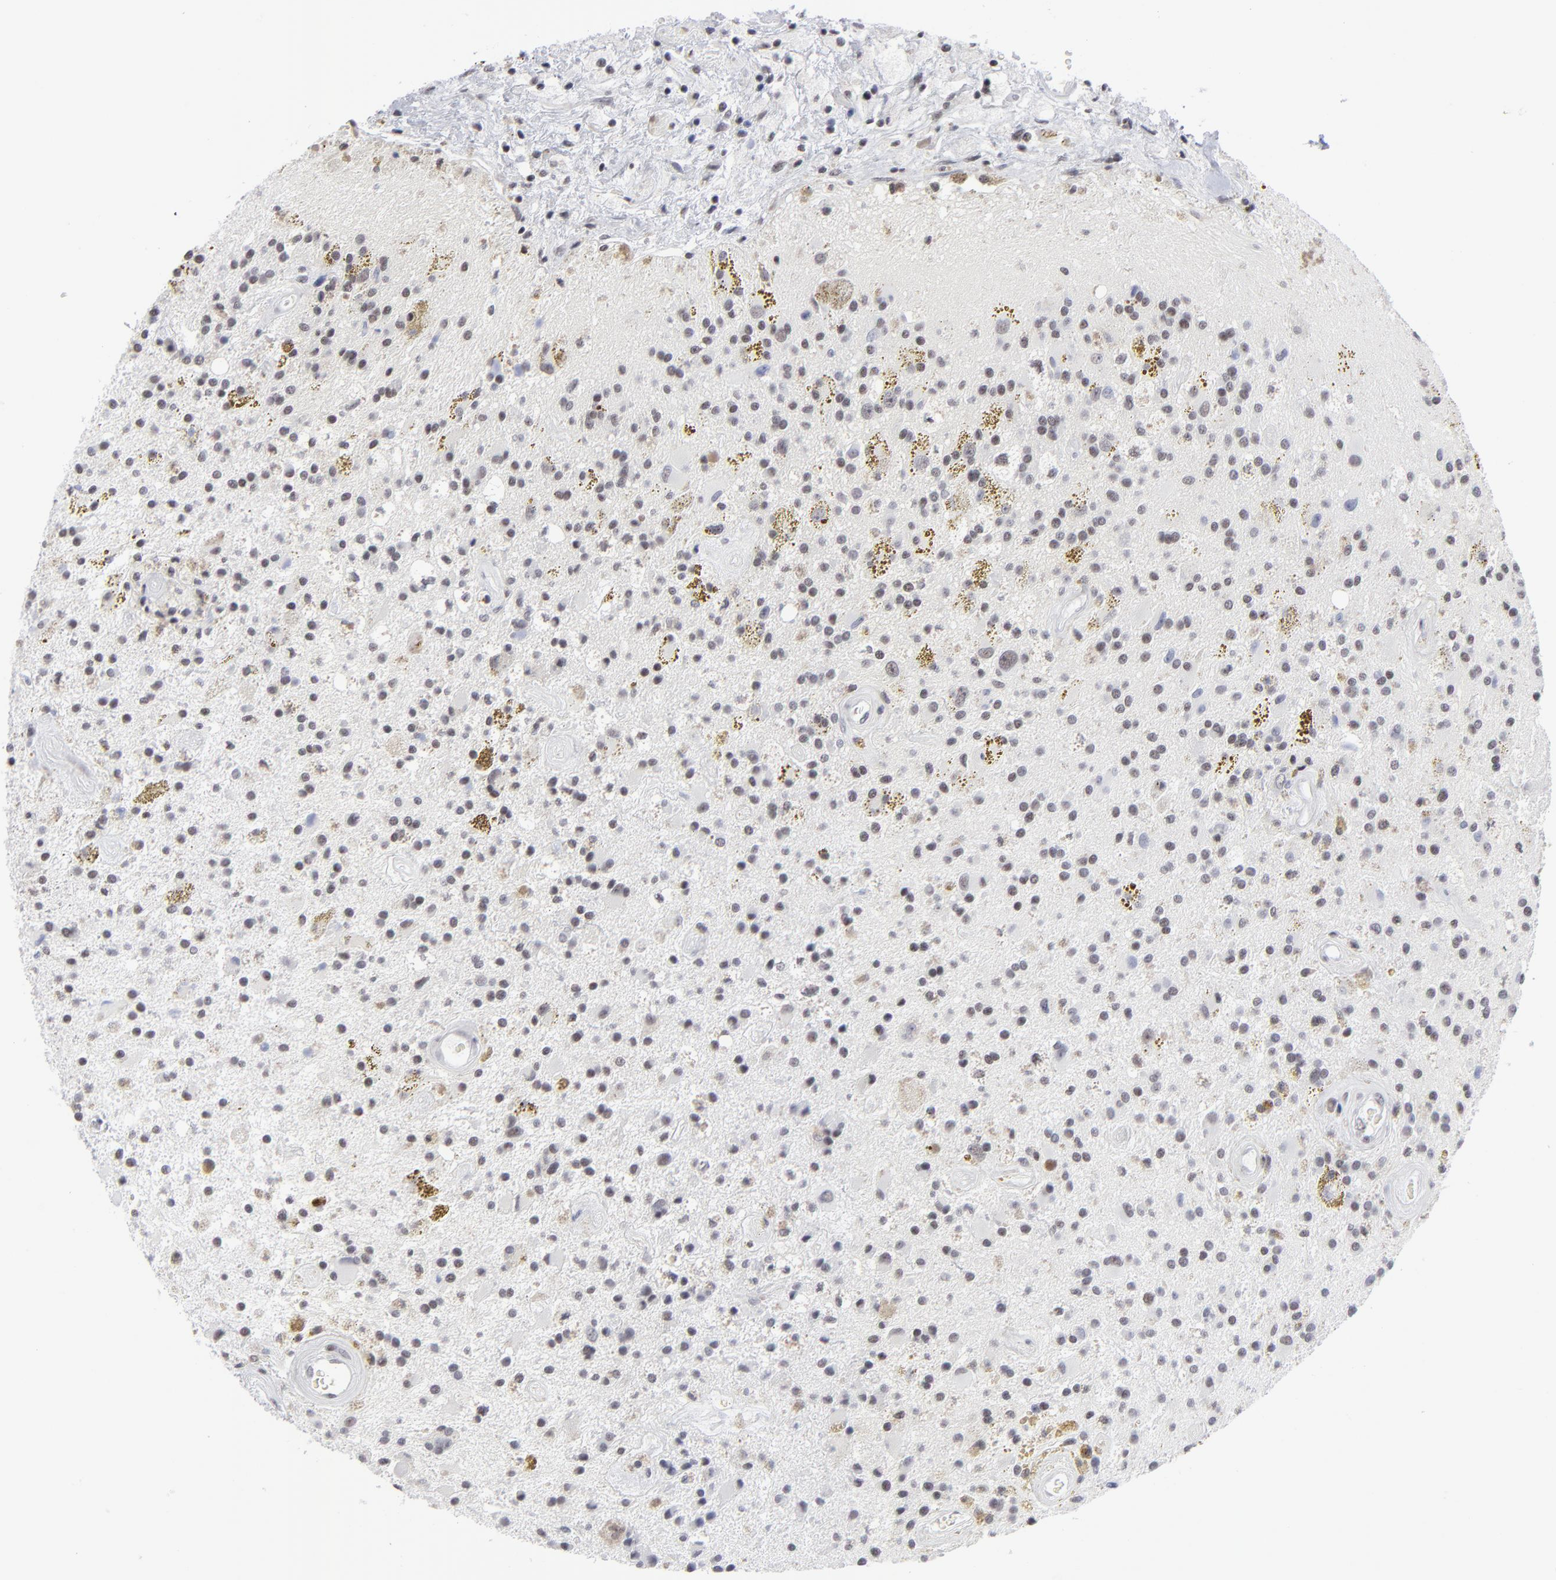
{"staining": {"intensity": "weak", "quantity": "25%-75%", "location": "nuclear"}, "tissue": "glioma", "cell_type": "Tumor cells", "image_type": "cancer", "snomed": [{"axis": "morphology", "description": "Glioma, malignant, Low grade"}, {"axis": "topography", "description": "Brain"}], "caption": "High-power microscopy captured an IHC image of malignant glioma (low-grade), revealing weak nuclear expression in approximately 25%-75% of tumor cells.", "gene": "SP2", "patient": {"sex": "male", "age": 58}}